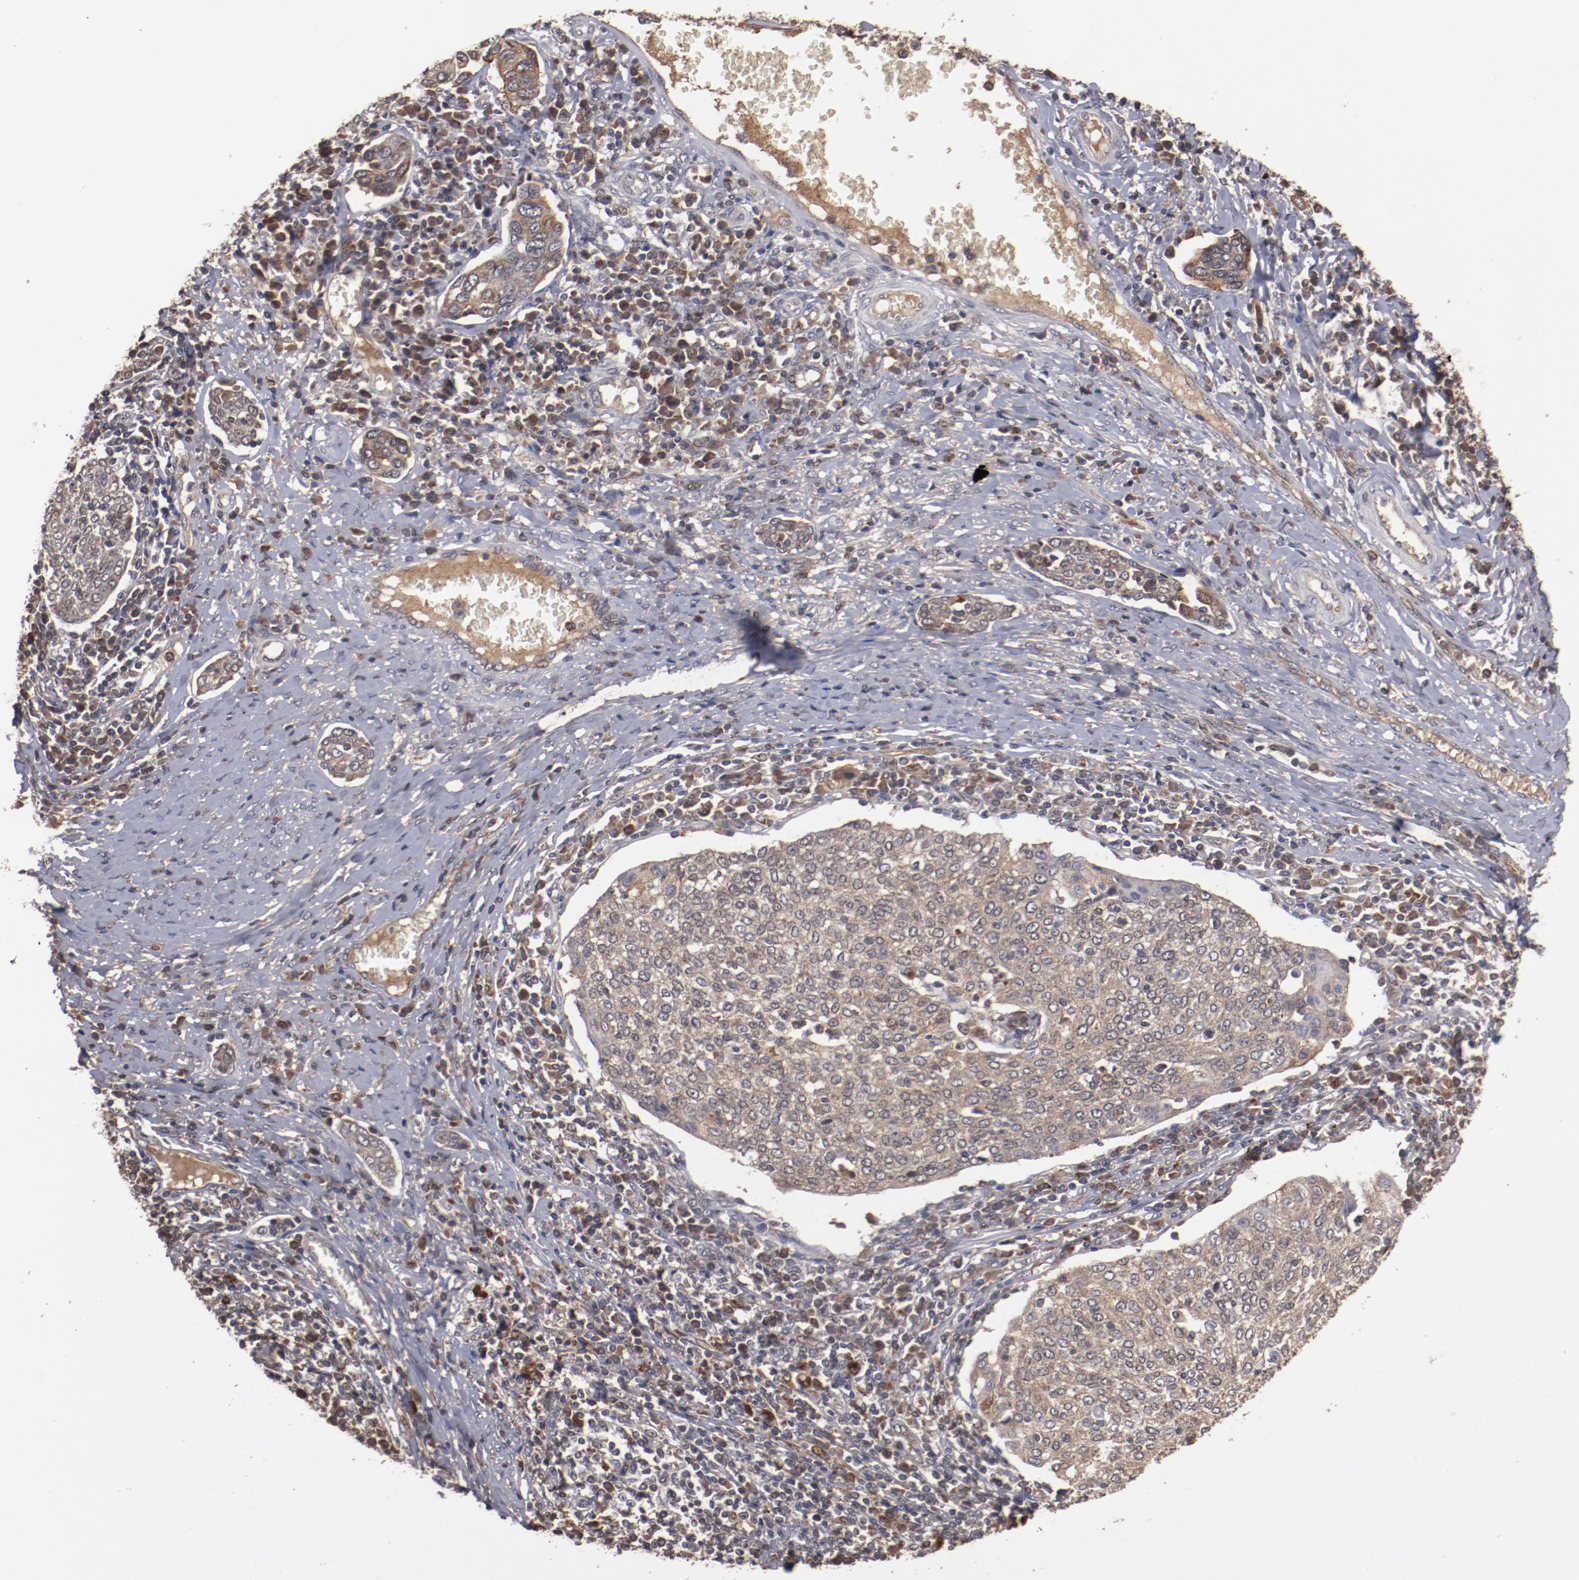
{"staining": {"intensity": "moderate", "quantity": ">75%", "location": "cytoplasmic/membranous"}, "tissue": "cervical cancer", "cell_type": "Tumor cells", "image_type": "cancer", "snomed": [{"axis": "morphology", "description": "Squamous cell carcinoma, NOS"}, {"axis": "topography", "description": "Cervix"}], "caption": "IHC histopathology image of neoplastic tissue: cervical squamous cell carcinoma stained using IHC demonstrates medium levels of moderate protein expression localized specifically in the cytoplasmic/membranous of tumor cells, appearing as a cytoplasmic/membranous brown color.", "gene": "TENM1", "patient": {"sex": "female", "age": 40}}